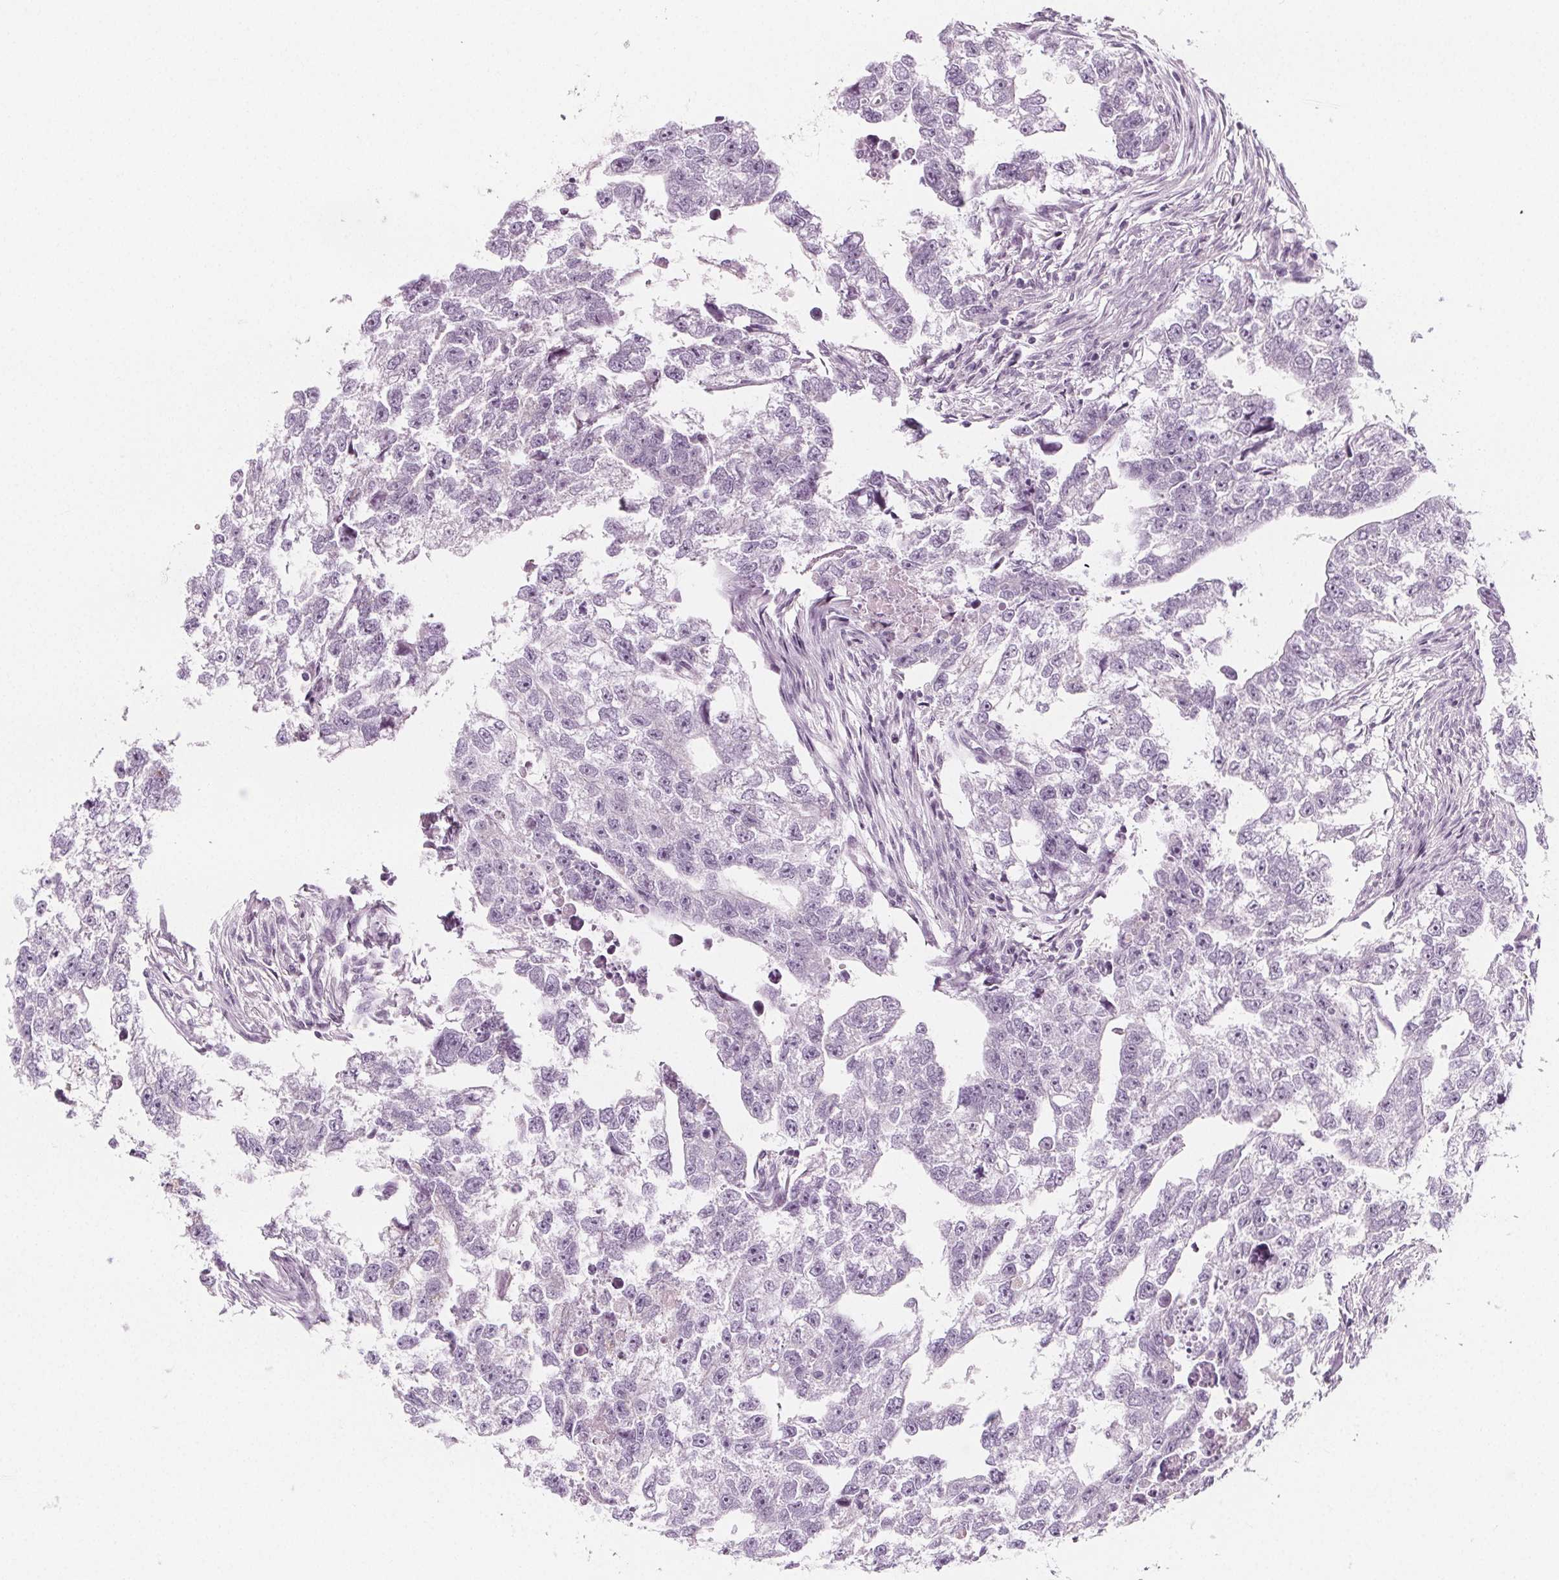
{"staining": {"intensity": "negative", "quantity": "none", "location": "none"}, "tissue": "testis cancer", "cell_type": "Tumor cells", "image_type": "cancer", "snomed": [{"axis": "morphology", "description": "Carcinoma, Embryonal, NOS"}, {"axis": "morphology", "description": "Teratoma, malignant, NOS"}, {"axis": "topography", "description": "Testis"}], "caption": "This is an IHC image of human testis cancer. There is no expression in tumor cells.", "gene": "IL17C", "patient": {"sex": "male", "age": 44}}